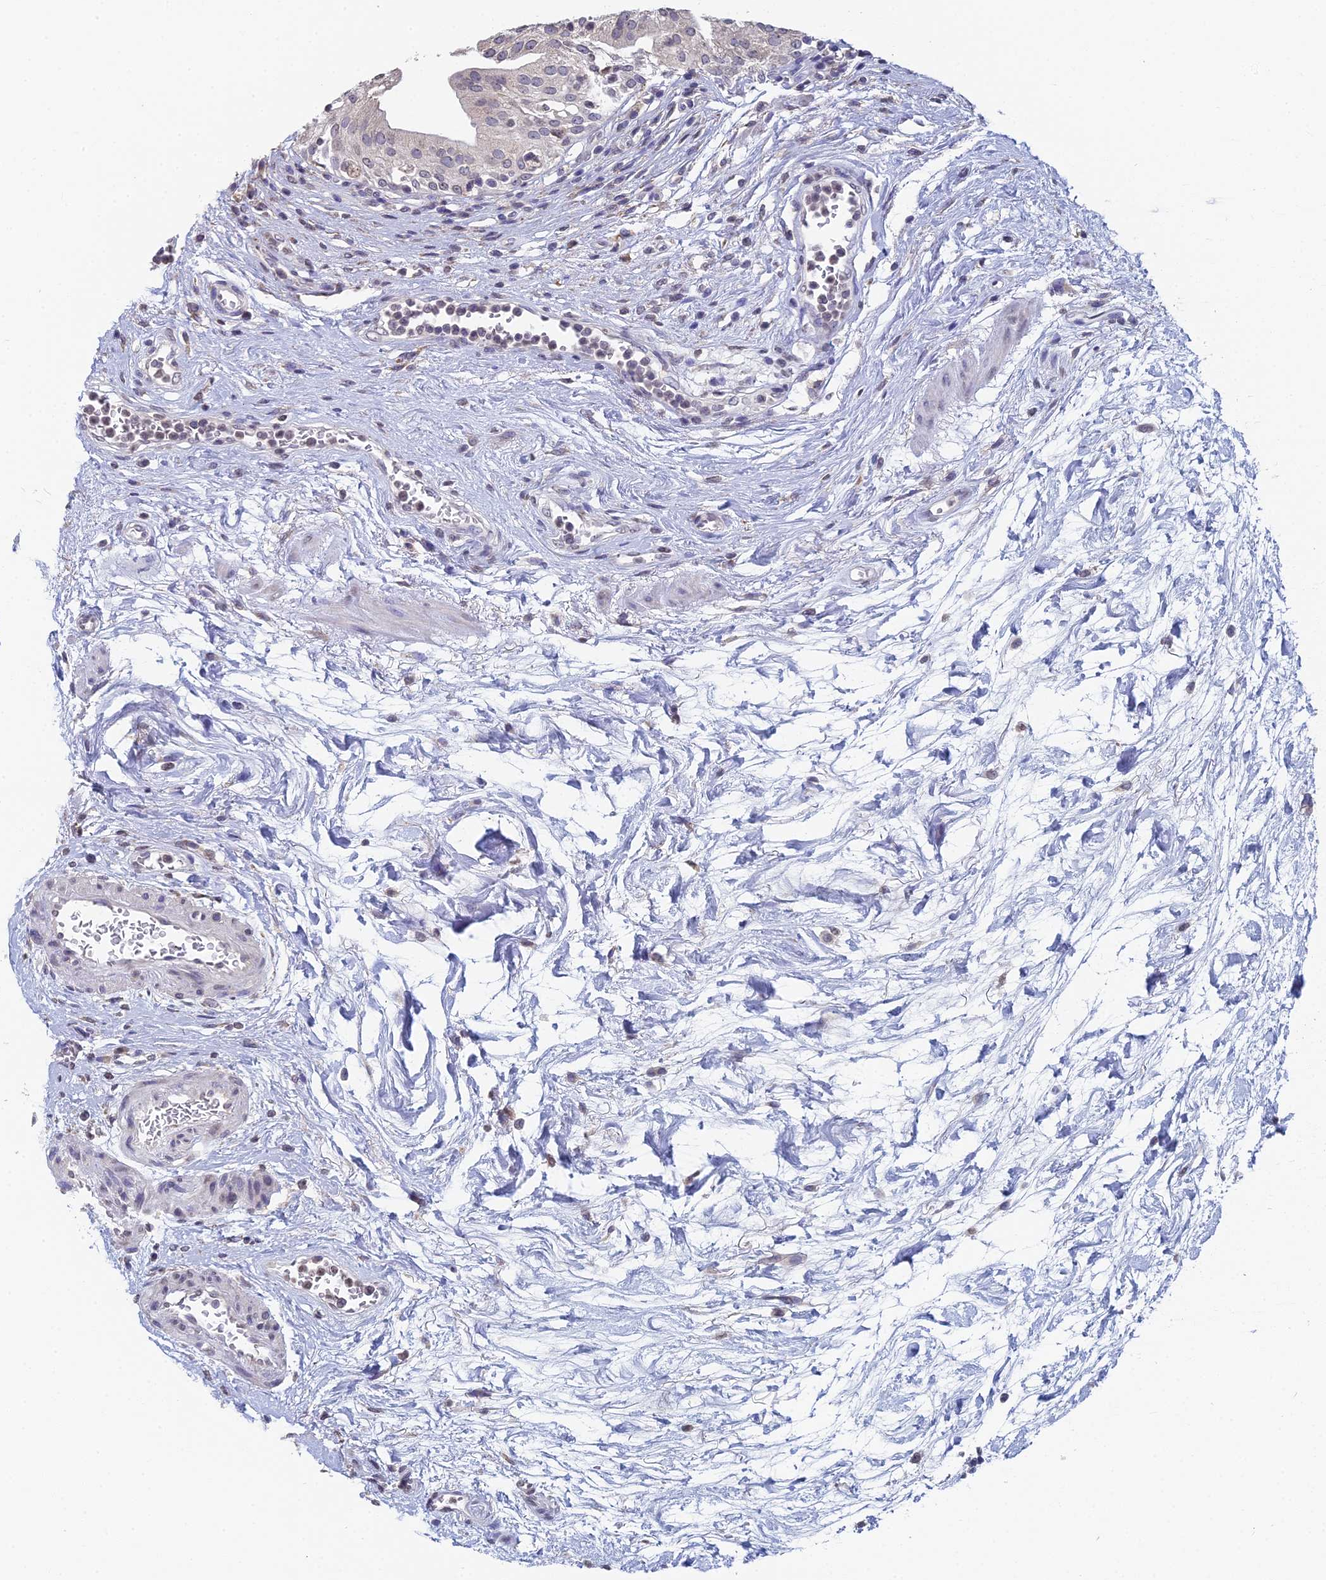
{"staining": {"intensity": "negative", "quantity": "none", "location": "none"}, "tissue": "urinary bladder", "cell_type": "Urothelial cells", "image_type": "normal", "snomed": [{"axis": "morphology", "description": "Normal tissue, NOS"}, {"axis": "morphology", "description": "Inflammation, NOS"}, {"axis": "topography", "description": "Urinary bladder"}], "caption": "A high-resolution histopathology image shows IHC staining of unremarkable urinary bladder, which demonstrates no significant expression in urothelial cells. (DAB IHC, high magnification).", "gene": "PRR22", "patient": {"sex": "male", "age": 63}}